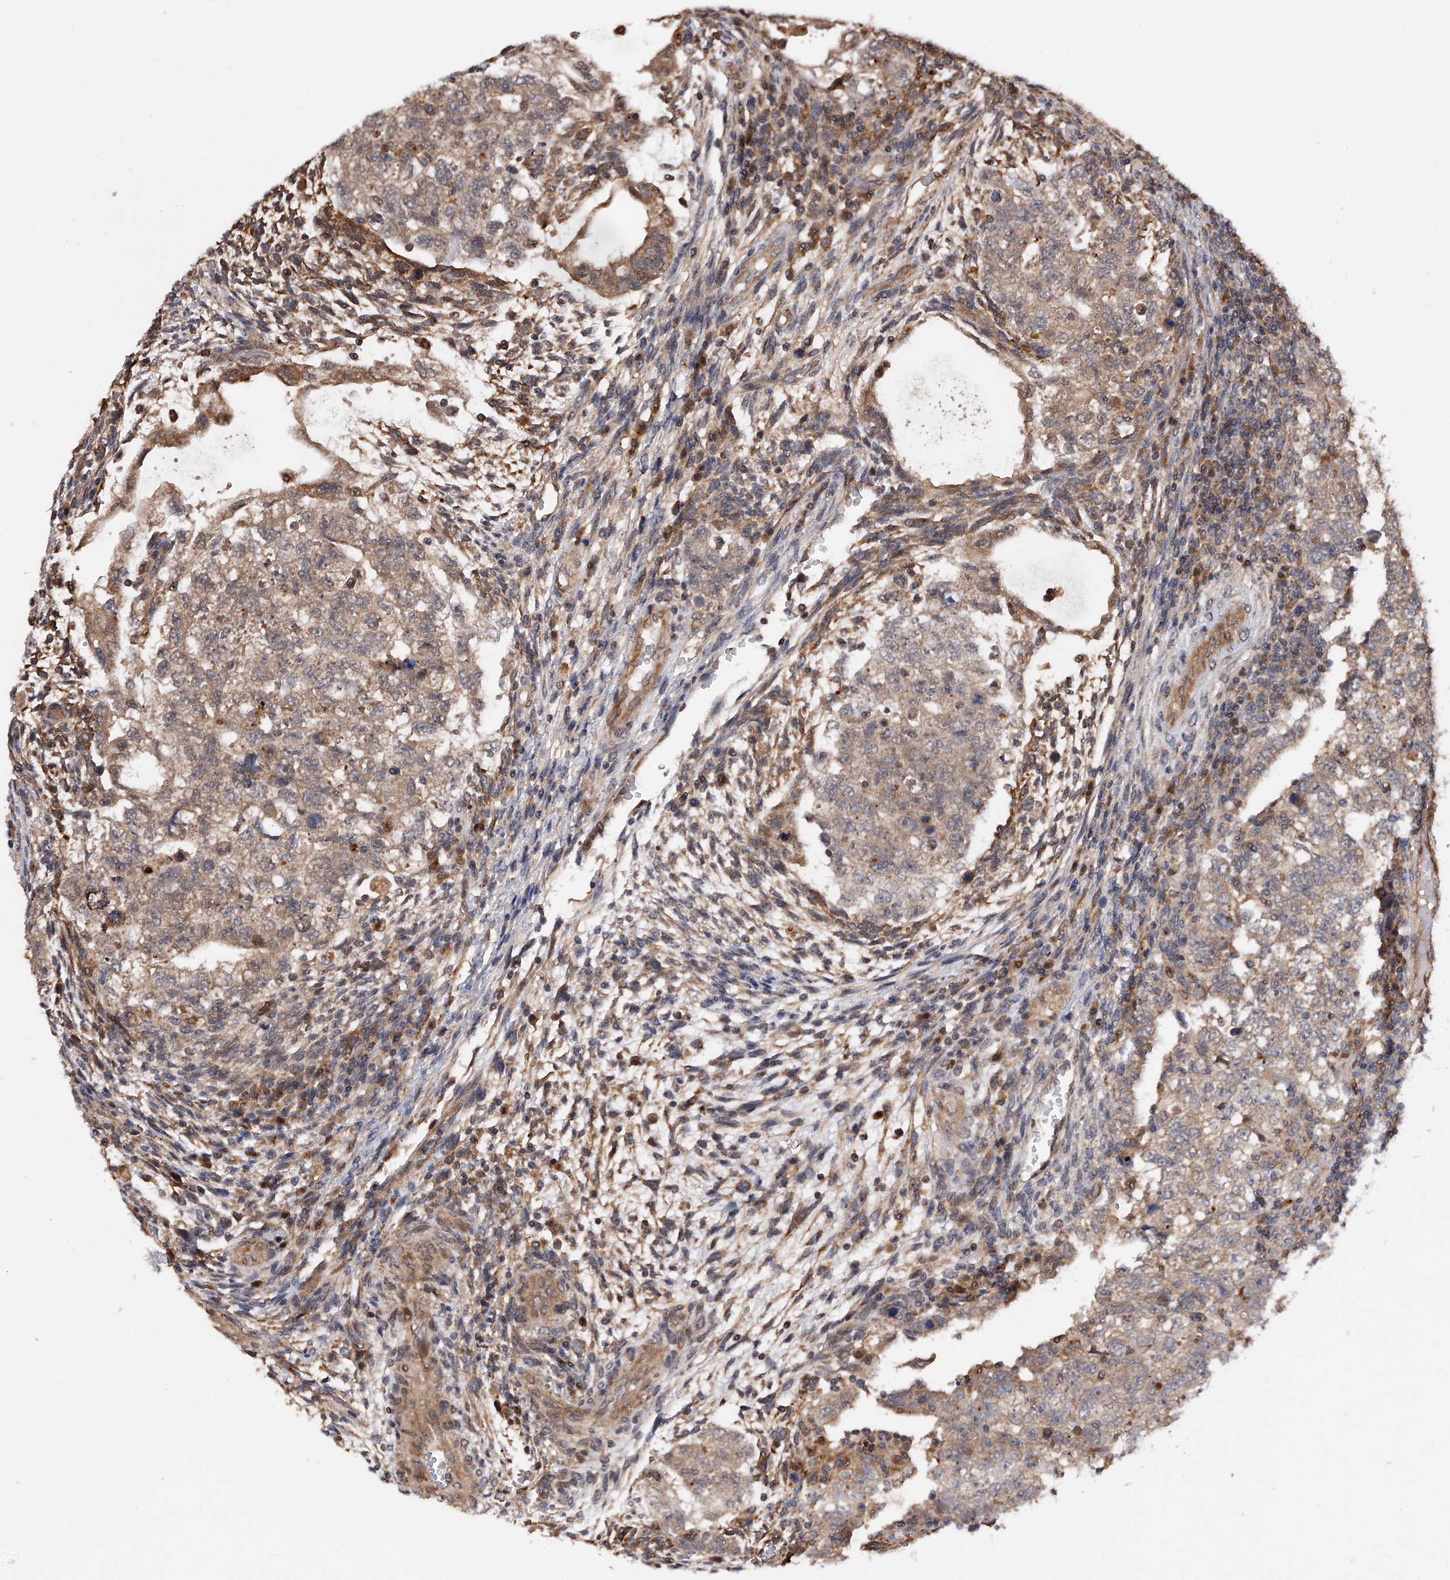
{"staining": {"intensity": "weak", "quantity": ">75%", "location": "cytoplasmic/membranous"}, "tissue": "testis cancer", "cell_type": "Tumor cells", "image_type": "cancer", "snomed": [{"axis": "morphology", "description": "Carcinoma, Embryonal, NOS"}, {"axis": "topography", "description": "Testis"}], "caption": "Immunohistochemistry (IHC) image of neoplastic tissue: human embryonal carcinoma (testis) stained using IHC shows low levels of weak protein expression localized specifically in the cytoplasmic/membranous of tumor cells, appearing as a cytoplasmic/membranous brown color.", "gene": "GMDS", "patient": {"sex": "male", "age": 36}}